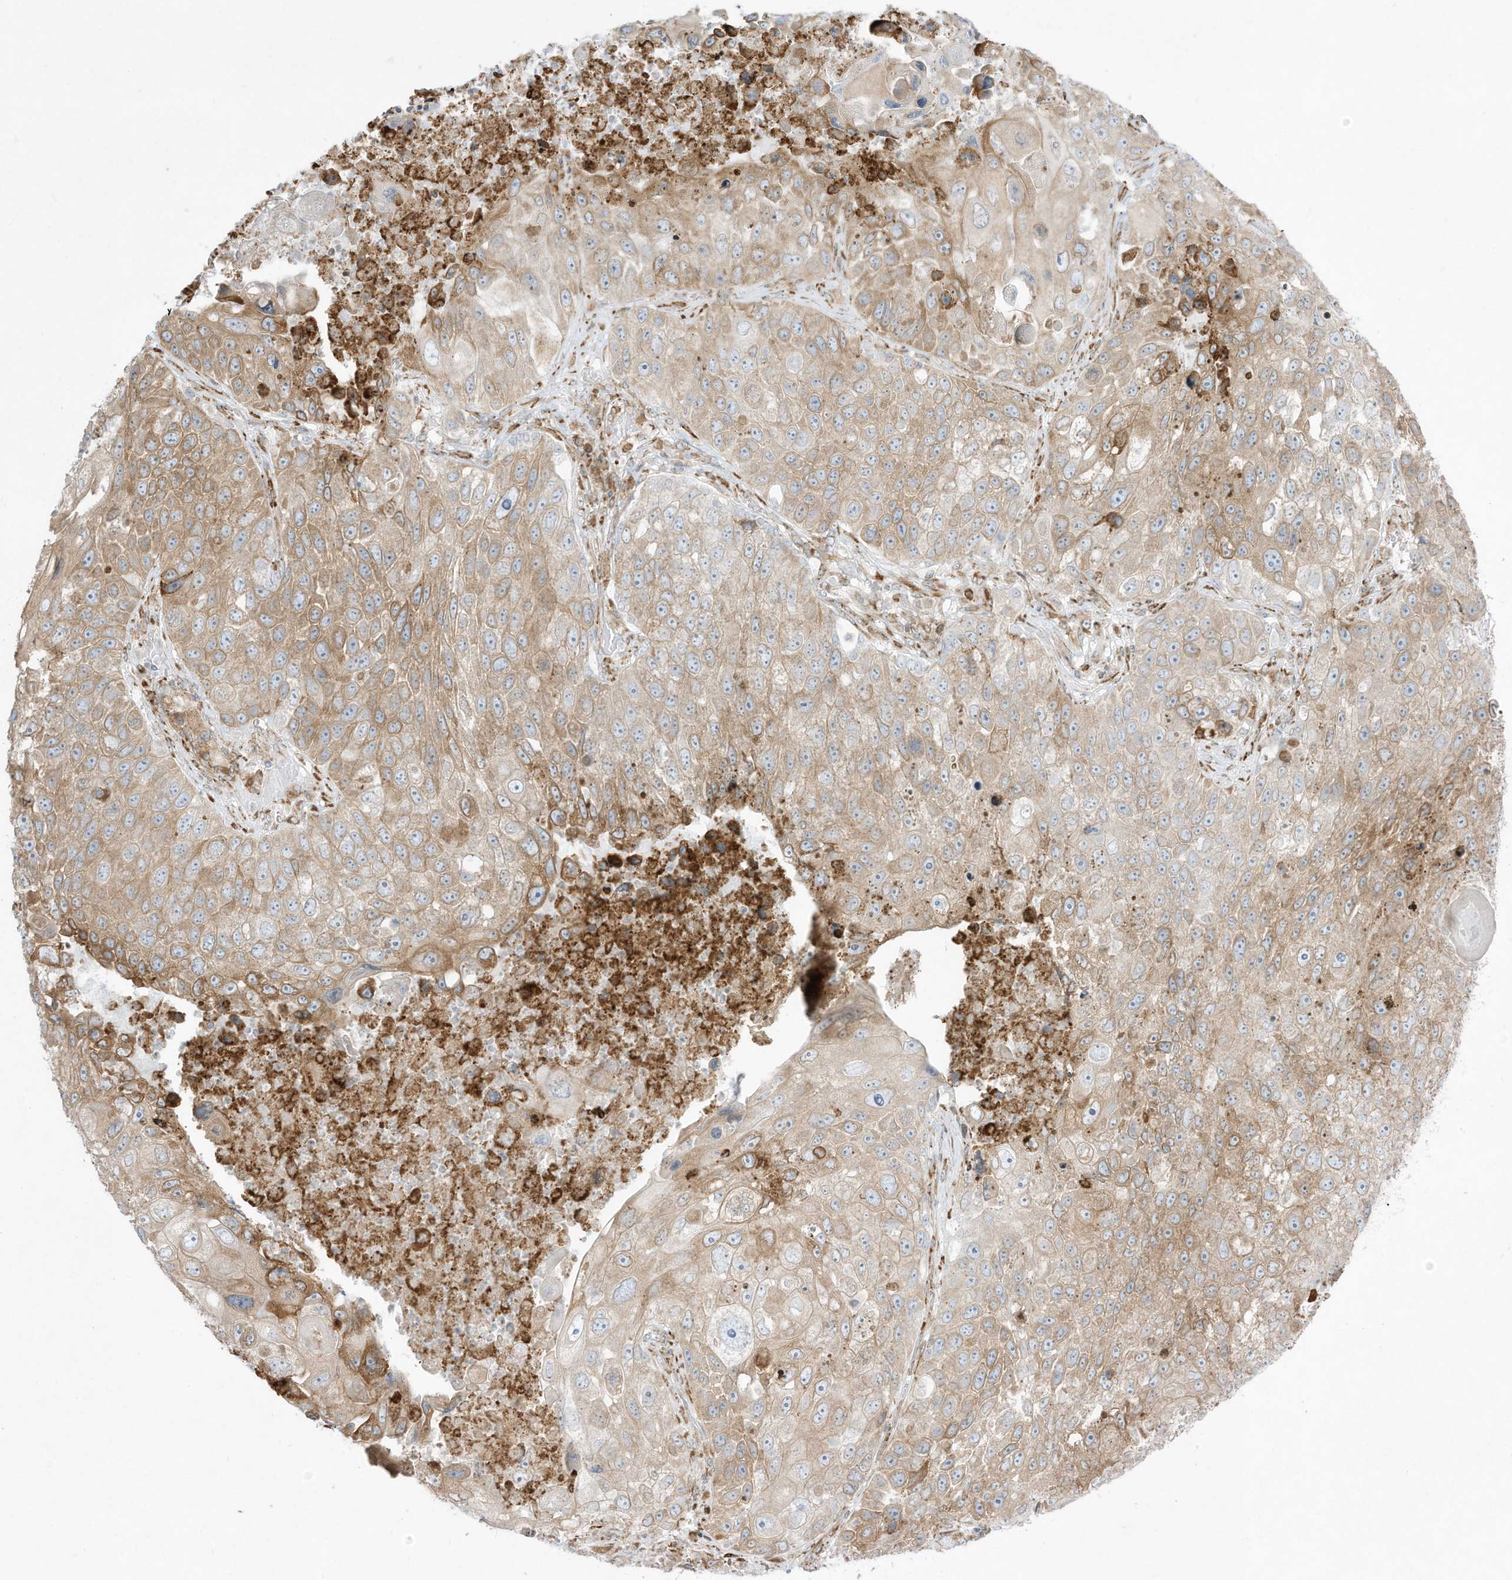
{"staining": {"intensity": "moderate", "quantity": ">75%", "location": "cytoplasmic/membranous"}, "tissue": "lung cancer", "cell_type": "Tumor cells", "image_type": "cancer", "snomed": [{"axis": "morphology", "description": "Squamous cell carcinoma, NOS"}, {"axis": "topography", "description": "Lung"}], "caption": "High-magnification brightfield microscopy of squamous cell carcinoma (lung) stained with DAB (brown) and counterstained with hematoxylin (blue). tumor cells exhibit moderate cytoplasmic/membranous expression is appreciated in about>75% of cells. Ihc stains the protein in brown and the nuclei are stained blue.", "gene": "PTK6", "patient": {"sex": "male", "age": 61}}